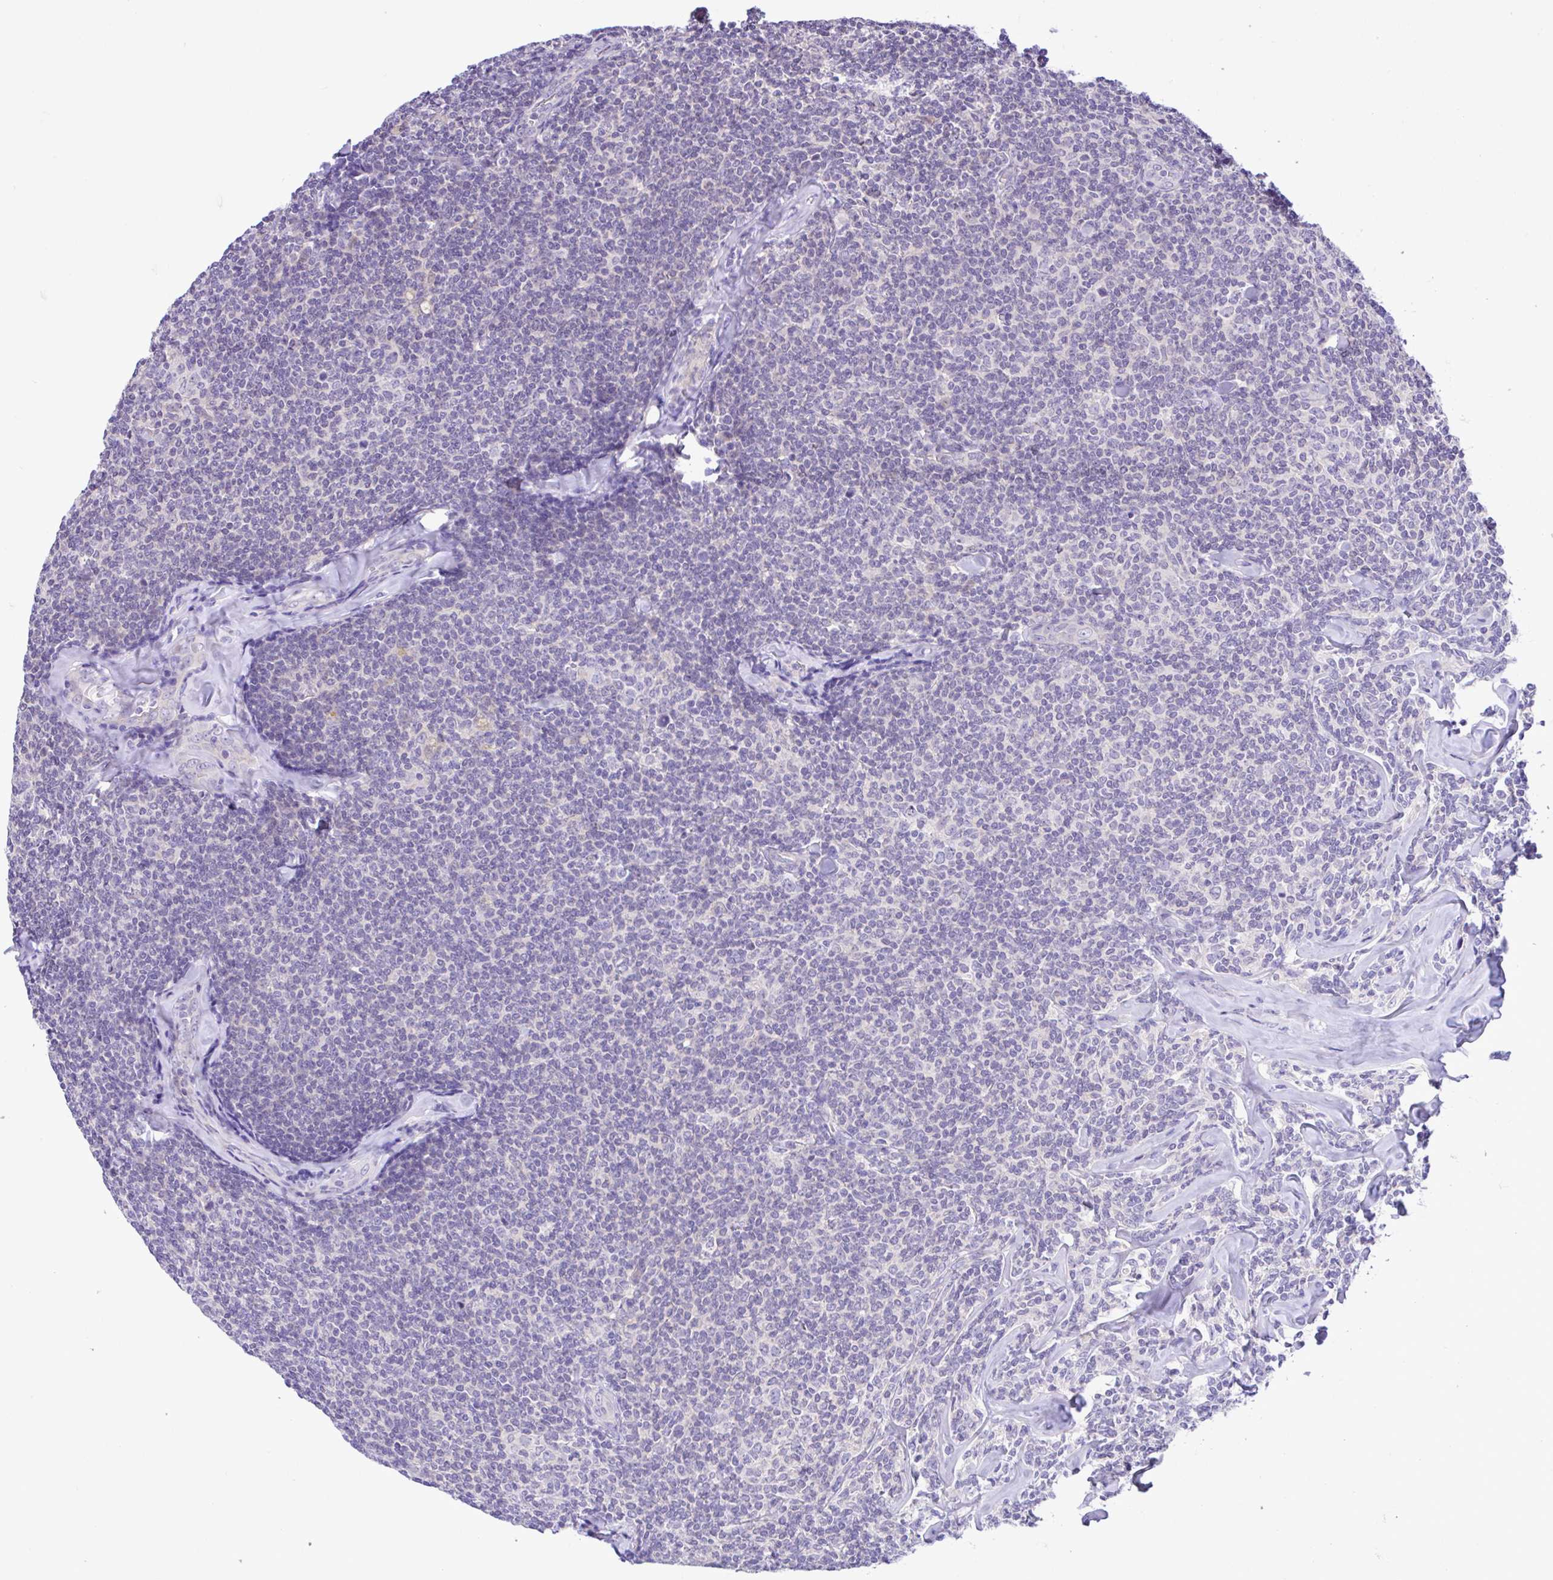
{"staining": {"intensity": "negative", "quantity": "none", "location": "none"}, "tissue": "lymphoma", "cell_type": "Tumor cells", "image_type": "cancer", "snomed": [{"axis": "morphology", "description": "Malignant lymphoma, non-Hodgkin's type, Low grade"}, {"axis": "topography", "description": "Lymph node"}], "caption": "Immunohistochemistry of human low-grade malignant lymphoma, non-Hodgkin's type demonstrates no staining in tumor cells. The staining was performed using DAB (3,3'-diaminobenzidine) to visualize the protein expression in brown, while the nuclei were stained in blue with hematoxylin (Magnification: 20x).", "gene": "ANO4", "patient": {"sex": "female", "age": 56}}